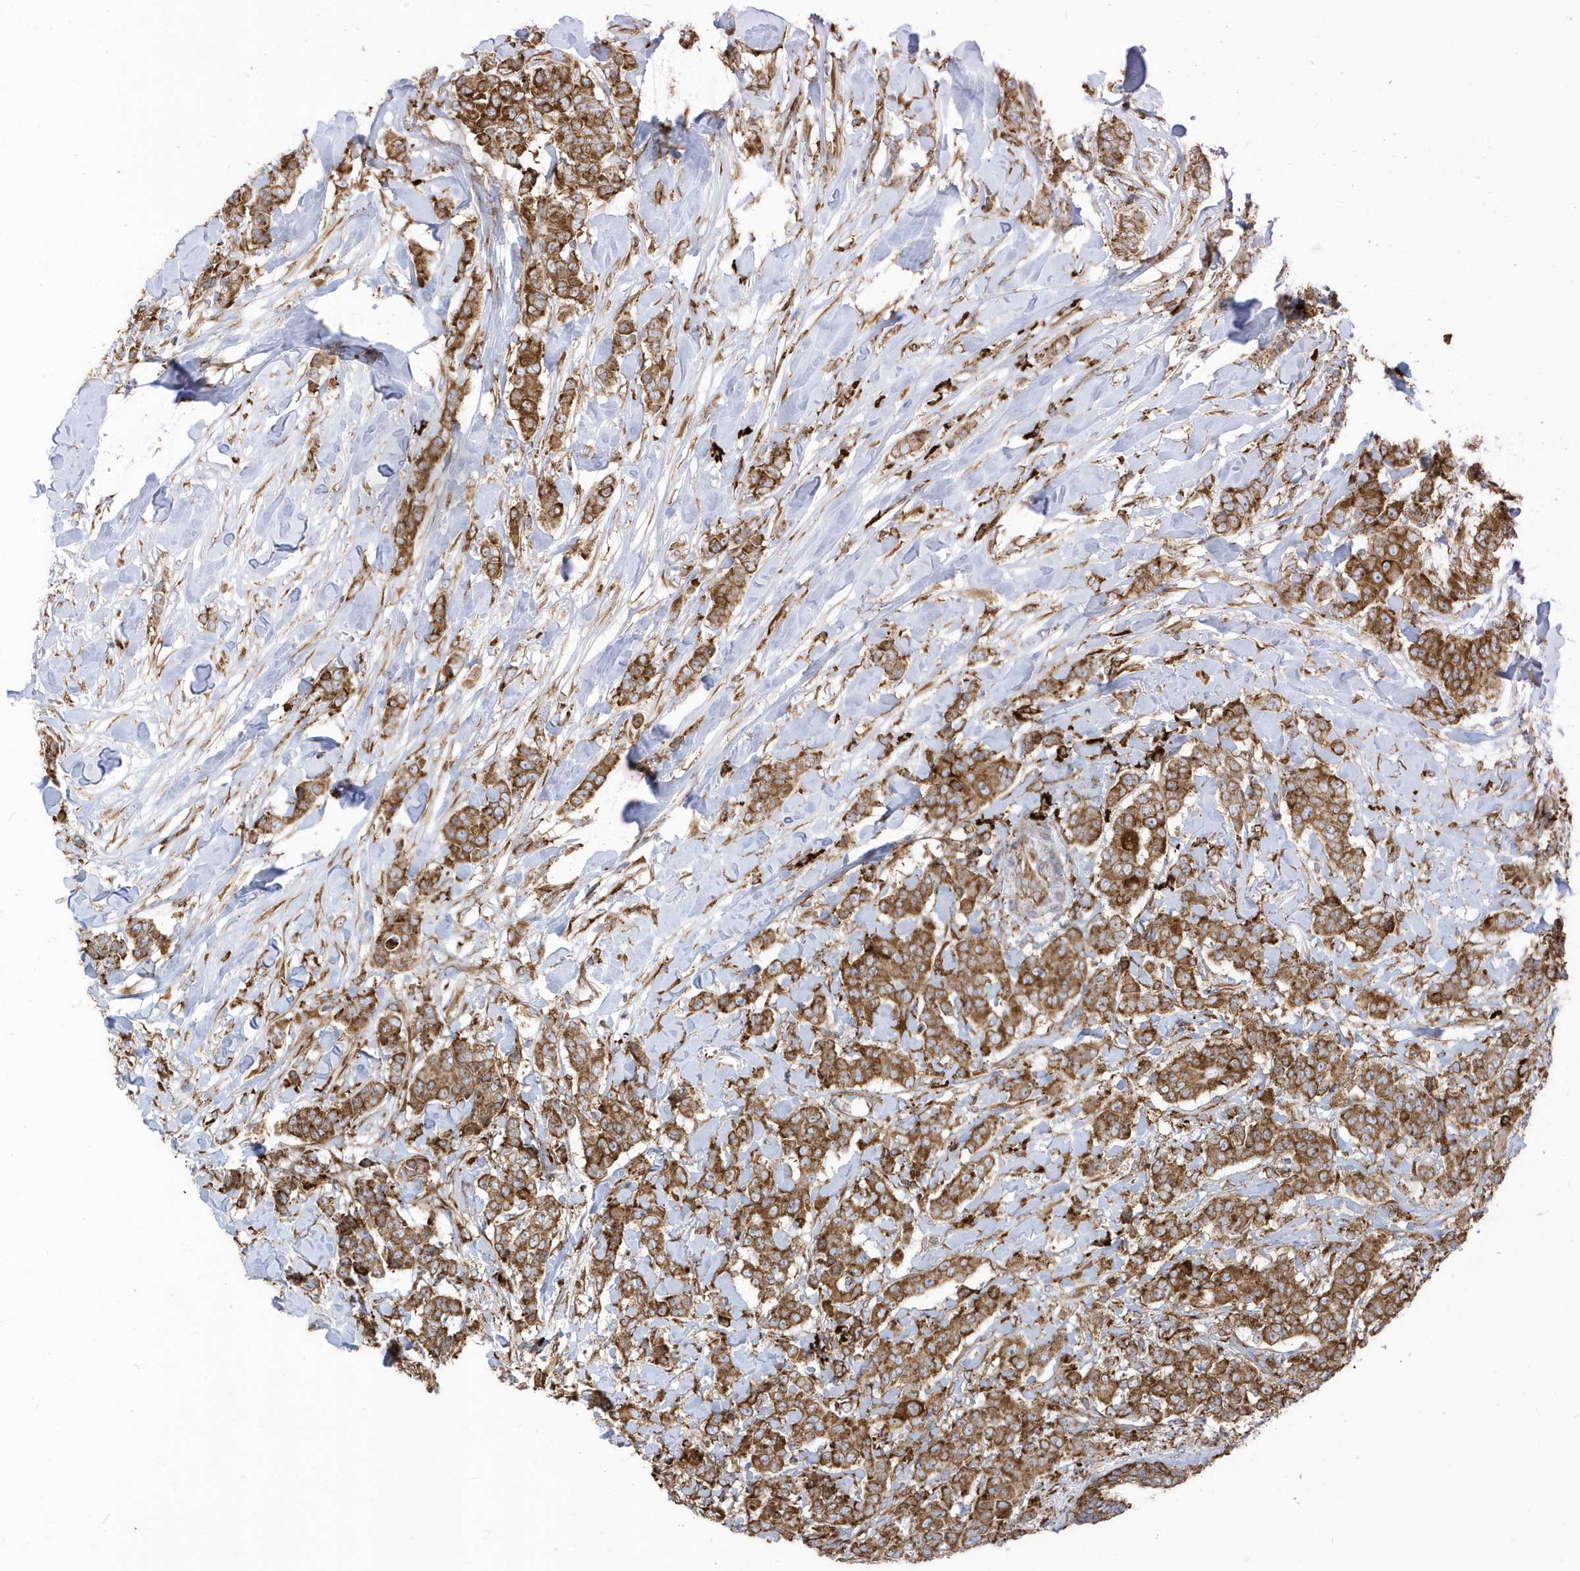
{"staining": {"intensity": "strong", "quantity": ">75%", "location": "cytoplasmic/membranous"}, "tissue": "breast cancer", "cell_type": "Tumor cells", "image_type": "cancer", "snomed": [{"axis": "morphology", "description": "Duct carcinoma"}, {"axis": "topography", "description": "Breast"}], "caption": "Breast infiltrating ductal carcinoma tissue shows strong cytoplasmic/membranous expression in about >75% of tumor cells, visualized by immunohistochemistry.", "gene": "PDIA6", "patient": {"sex": "female", "age": 40}}